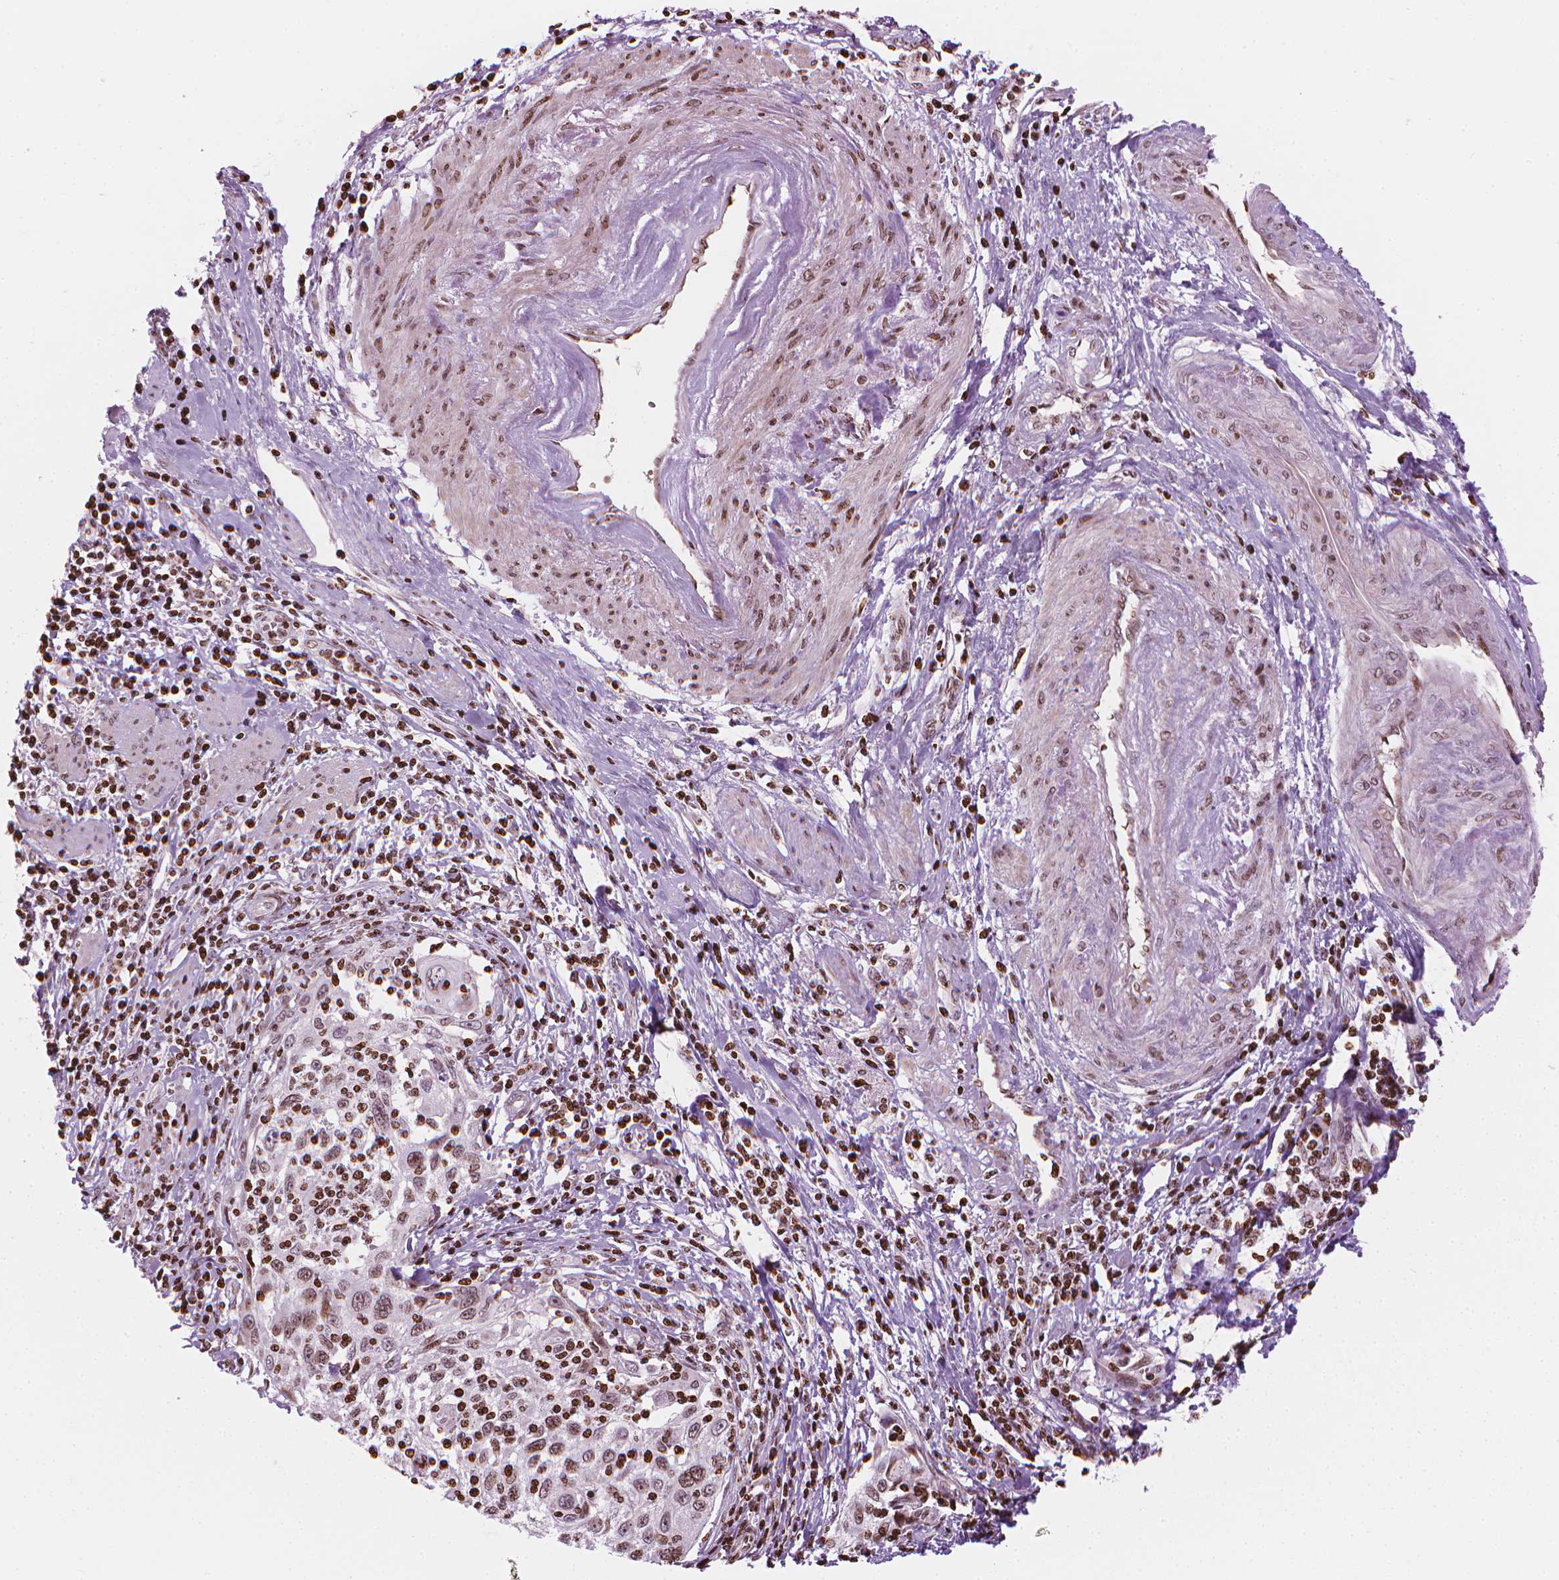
{"staining": {"intensity": "moderate", "quantity": ">75%", "location": "nuclear"}, "tissue": "cervical cancer", "cell_type": "Tumor cells", "image_type": "cancer", "snomed": [{"axis": "morphology", "description": "Squamous cell carcinoma, NOS"}, {"axis": "topography", "description": "Cervix"}], "caption": "A micrograph showing moderate nuclear expression in approximately >75% of tumor cells in cervical squamous cell carcinoma, as visualized by brown immunohistochemical staining.", "gene": "PIP4K2A", "patient": {"sex": "female", "age": 70}}